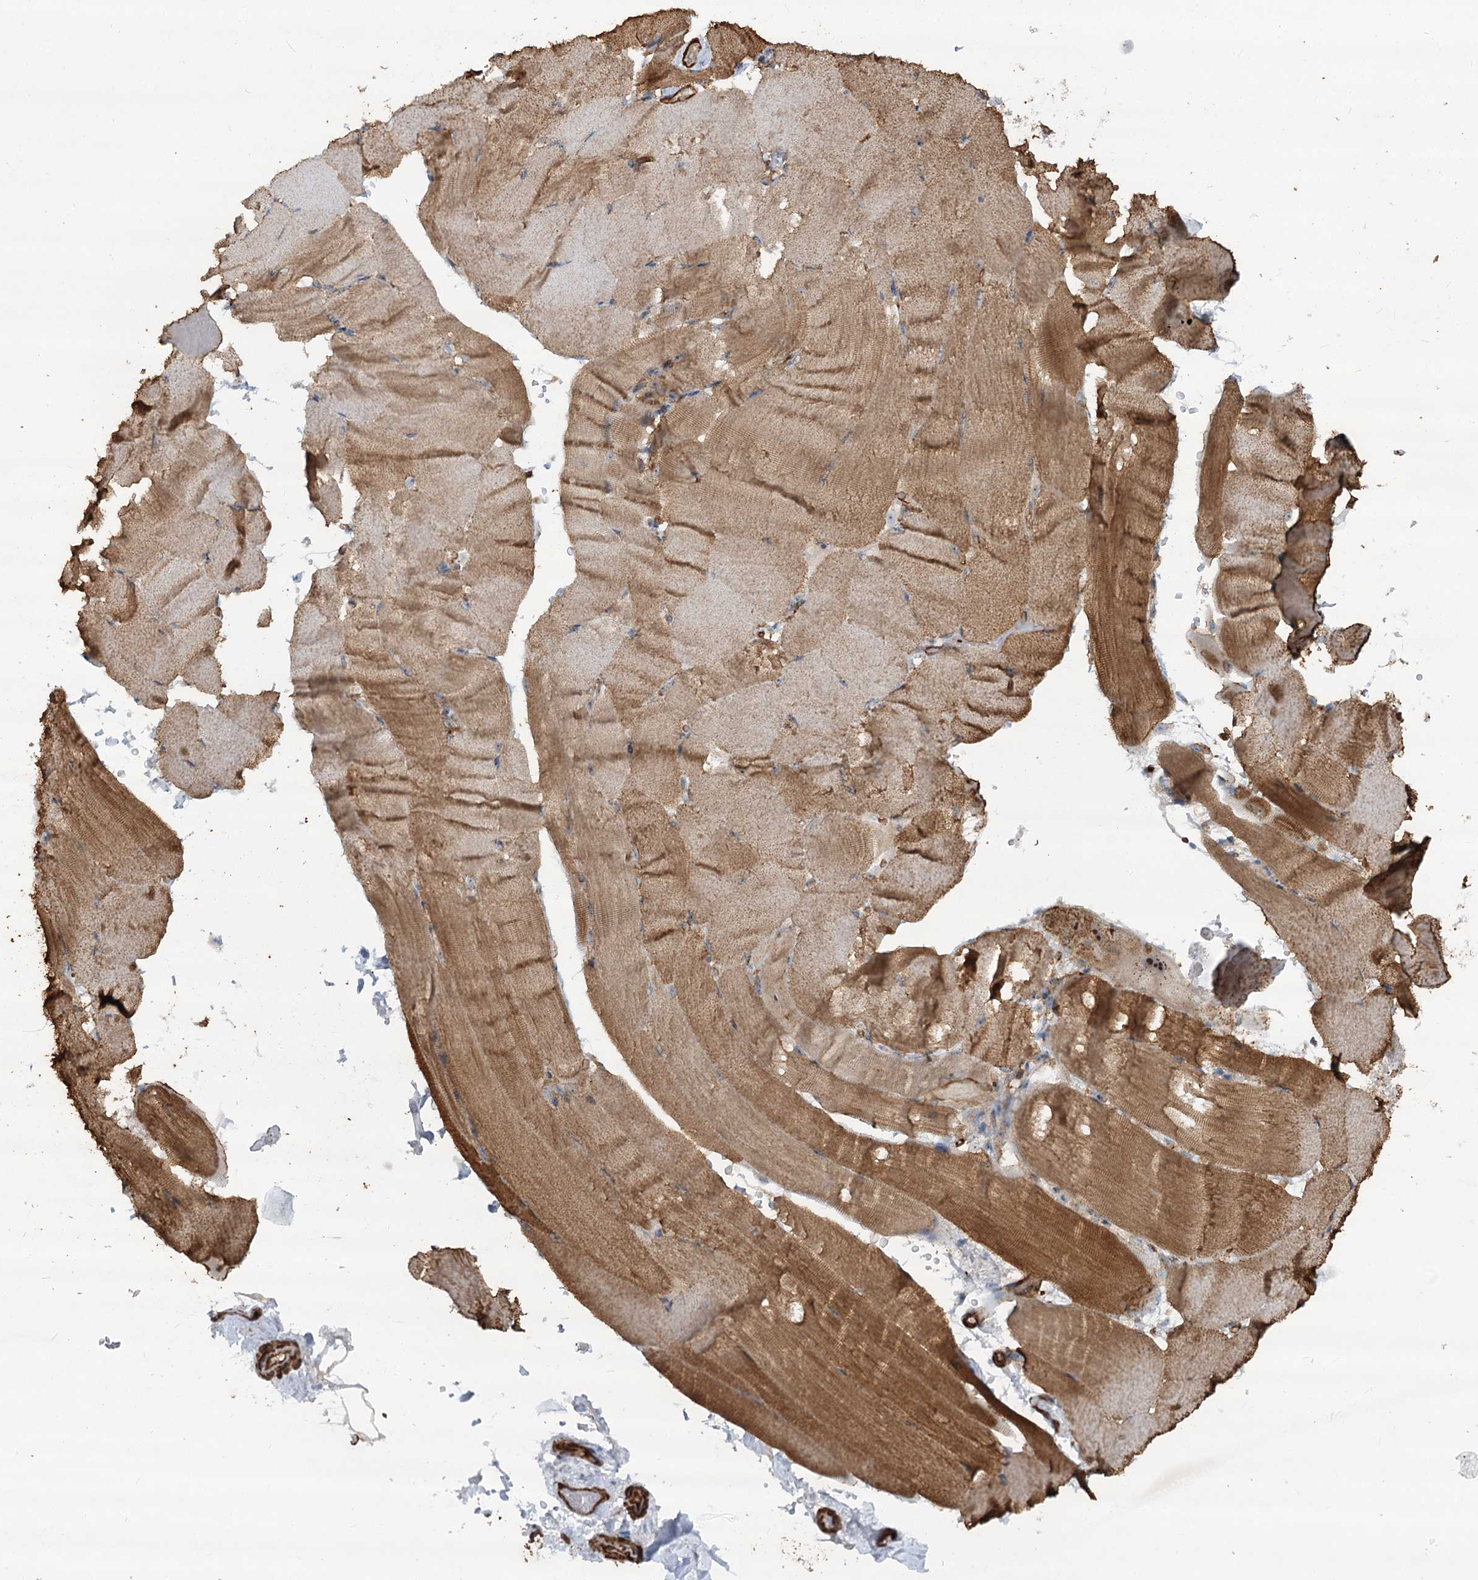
{"staining": {"intensity": "moderate", "quantity": ">75%", "location": "cytoplasmic/membranous"}, "tissue": "skeletal muscle", "cell_type": "Myocytes", "image_type": "normal", "snomed": [{"axis": "morphology", "description": "Normal tissue, NOS"}, {"axis": "topography", "description": "Skeletal muscle"}, {"axis": "topography", "description": "Parathyroid gland"}], "caption": "IHC (DAB (3,3'-diaminobenzidine)) staining of normal human skeletal muscle exhibits moderate cytoplasmic/membranous protein expression in about >75% of myocytes.", "gene": "WDR36", "patient": {"sex": "female", "age": 37}}